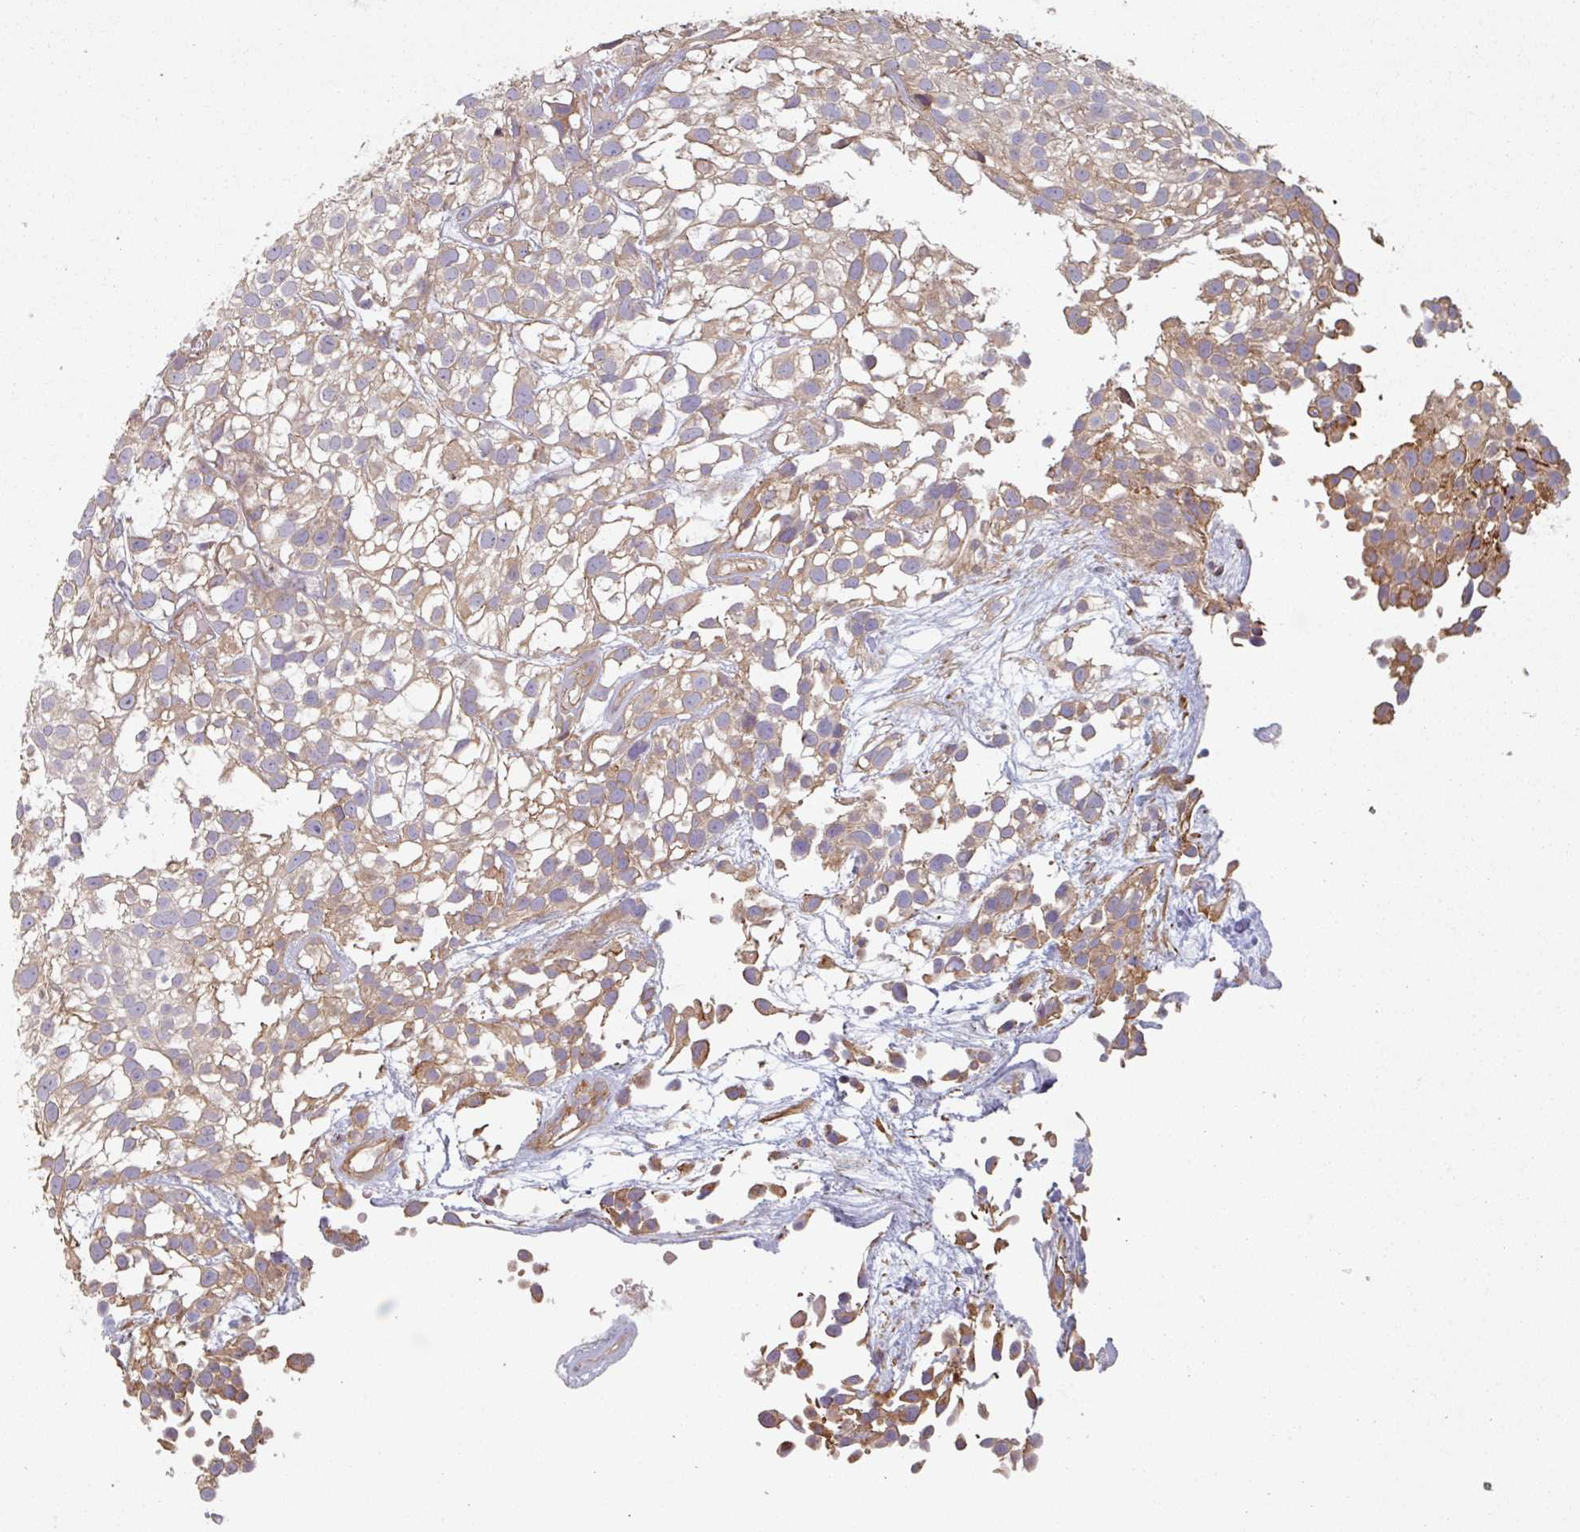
{"staining": {"intensity": "weak", "quantity": "25%-75%", "location": "cytoplasmic/membranous"}, "tissue": "urothelial cancer", "cell_type": "Tumor cells", "image_type": "cancer", "snomed": [{"axis": "morphology", "description": "Urothelial carcinoma, High grade"}, {"axis": "topography", "description": "Urinary bladder"}], "caption": "Protein positivity by IHC displays weak cytoplasmic/membranous staining in approximately 25%-75% of tumor cells in urothelial cancer. (Stains: DAB in brown, nuclei in blue, Microscopy: brightfield microscopy at high magnification).", "gene": "GSTA4", "patient": {"sex": "male", "age": 56}}